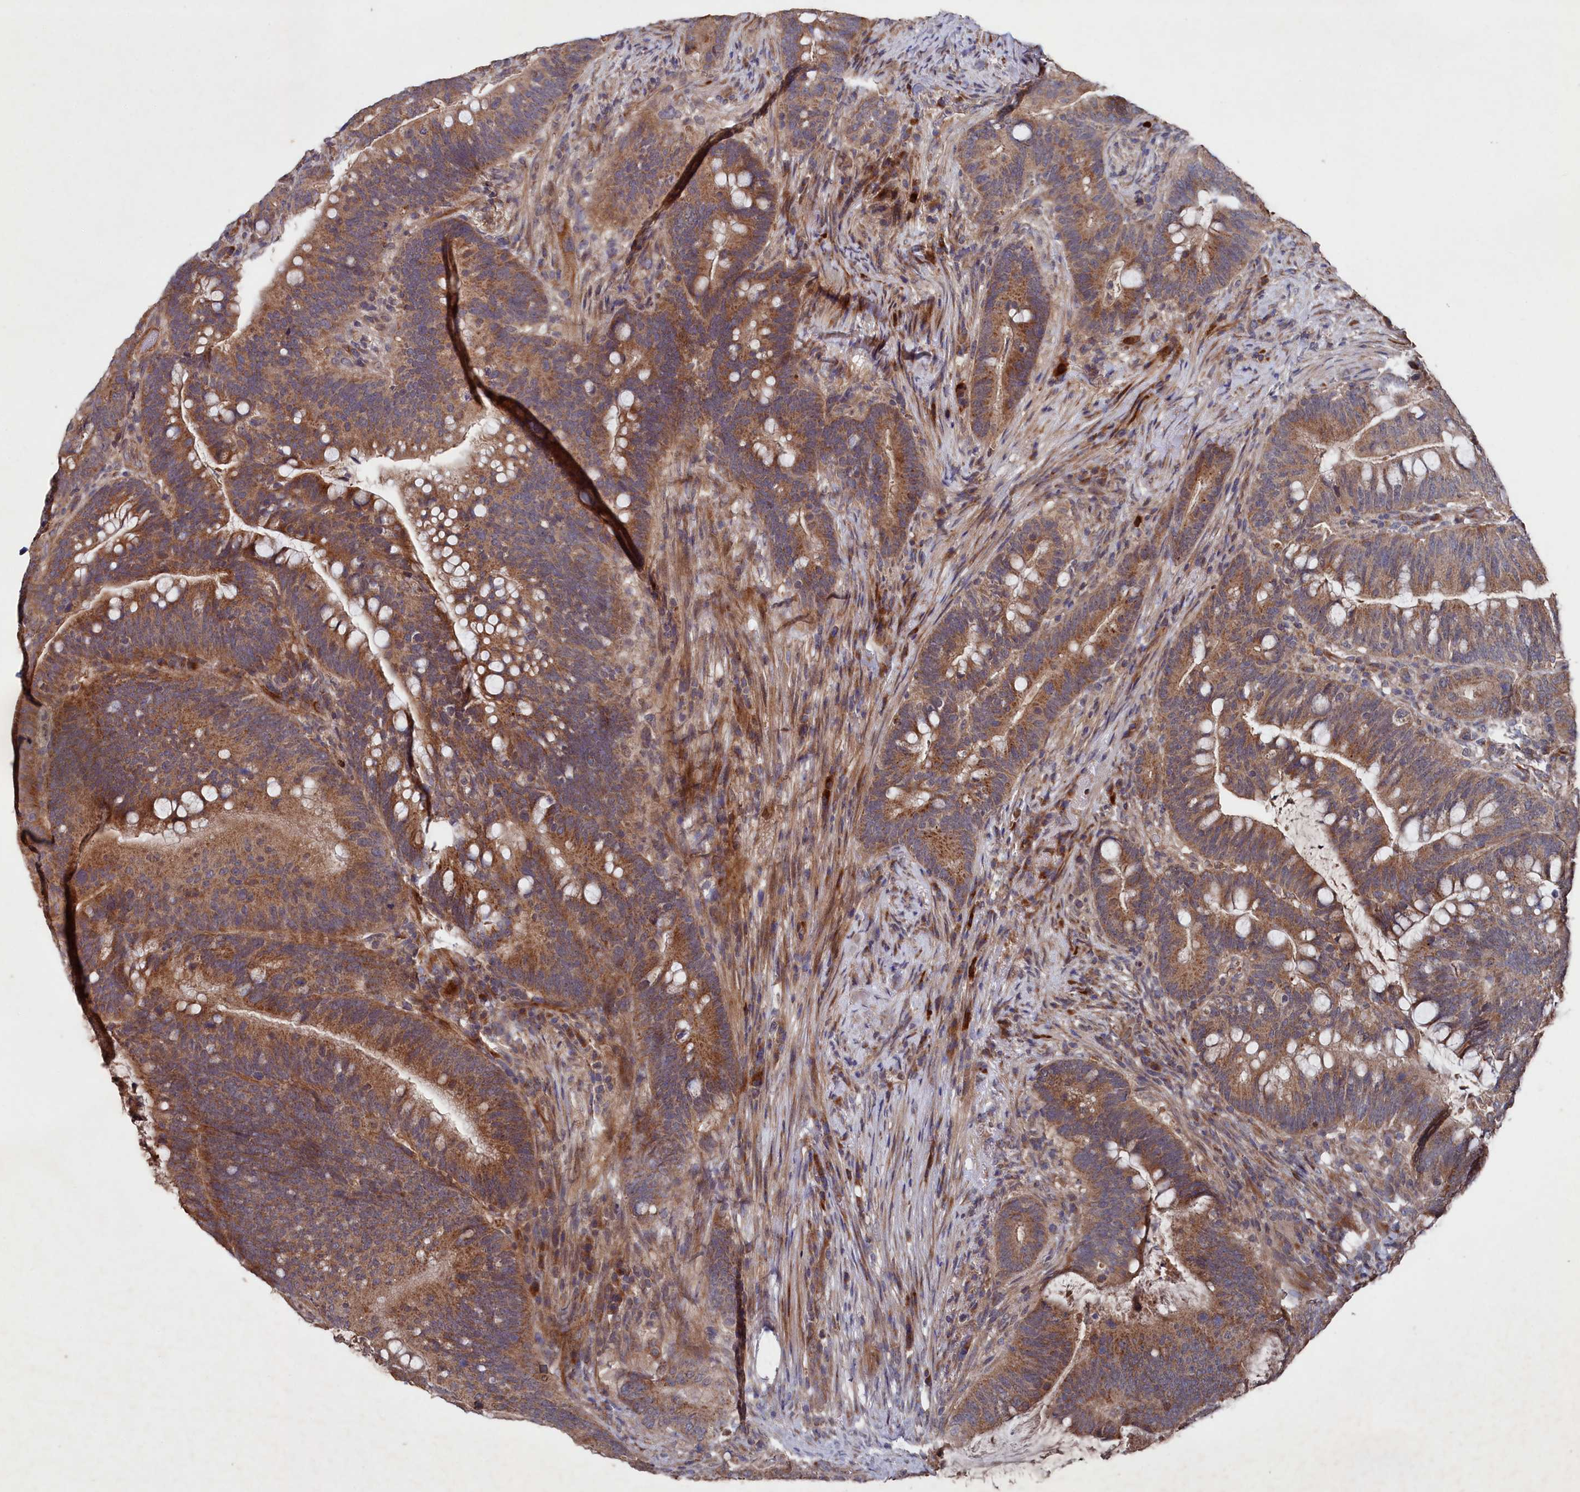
{"staining": {"intensity": "moderate", "quantity": ">75%", "location": "cytoplasmic/membranous"}, "tissue": "colorectal cancer", "cell_type": "Tumor cells", "image_type": "cancer", "snomed": [{"axis": "morphology", "description": "Adenocarcinoma, NOS"}, {"axis": "topography", "description": "Colon"}], "caption": "Colorectal adenocarcinoma was stained to show a protein in brown. There is medium levels of moderate cytoplasmic/membranous staining in about >75% of tumor cells.", "gene": "SUPV3L1", "patient": {"sex": "female", "age": 66}}